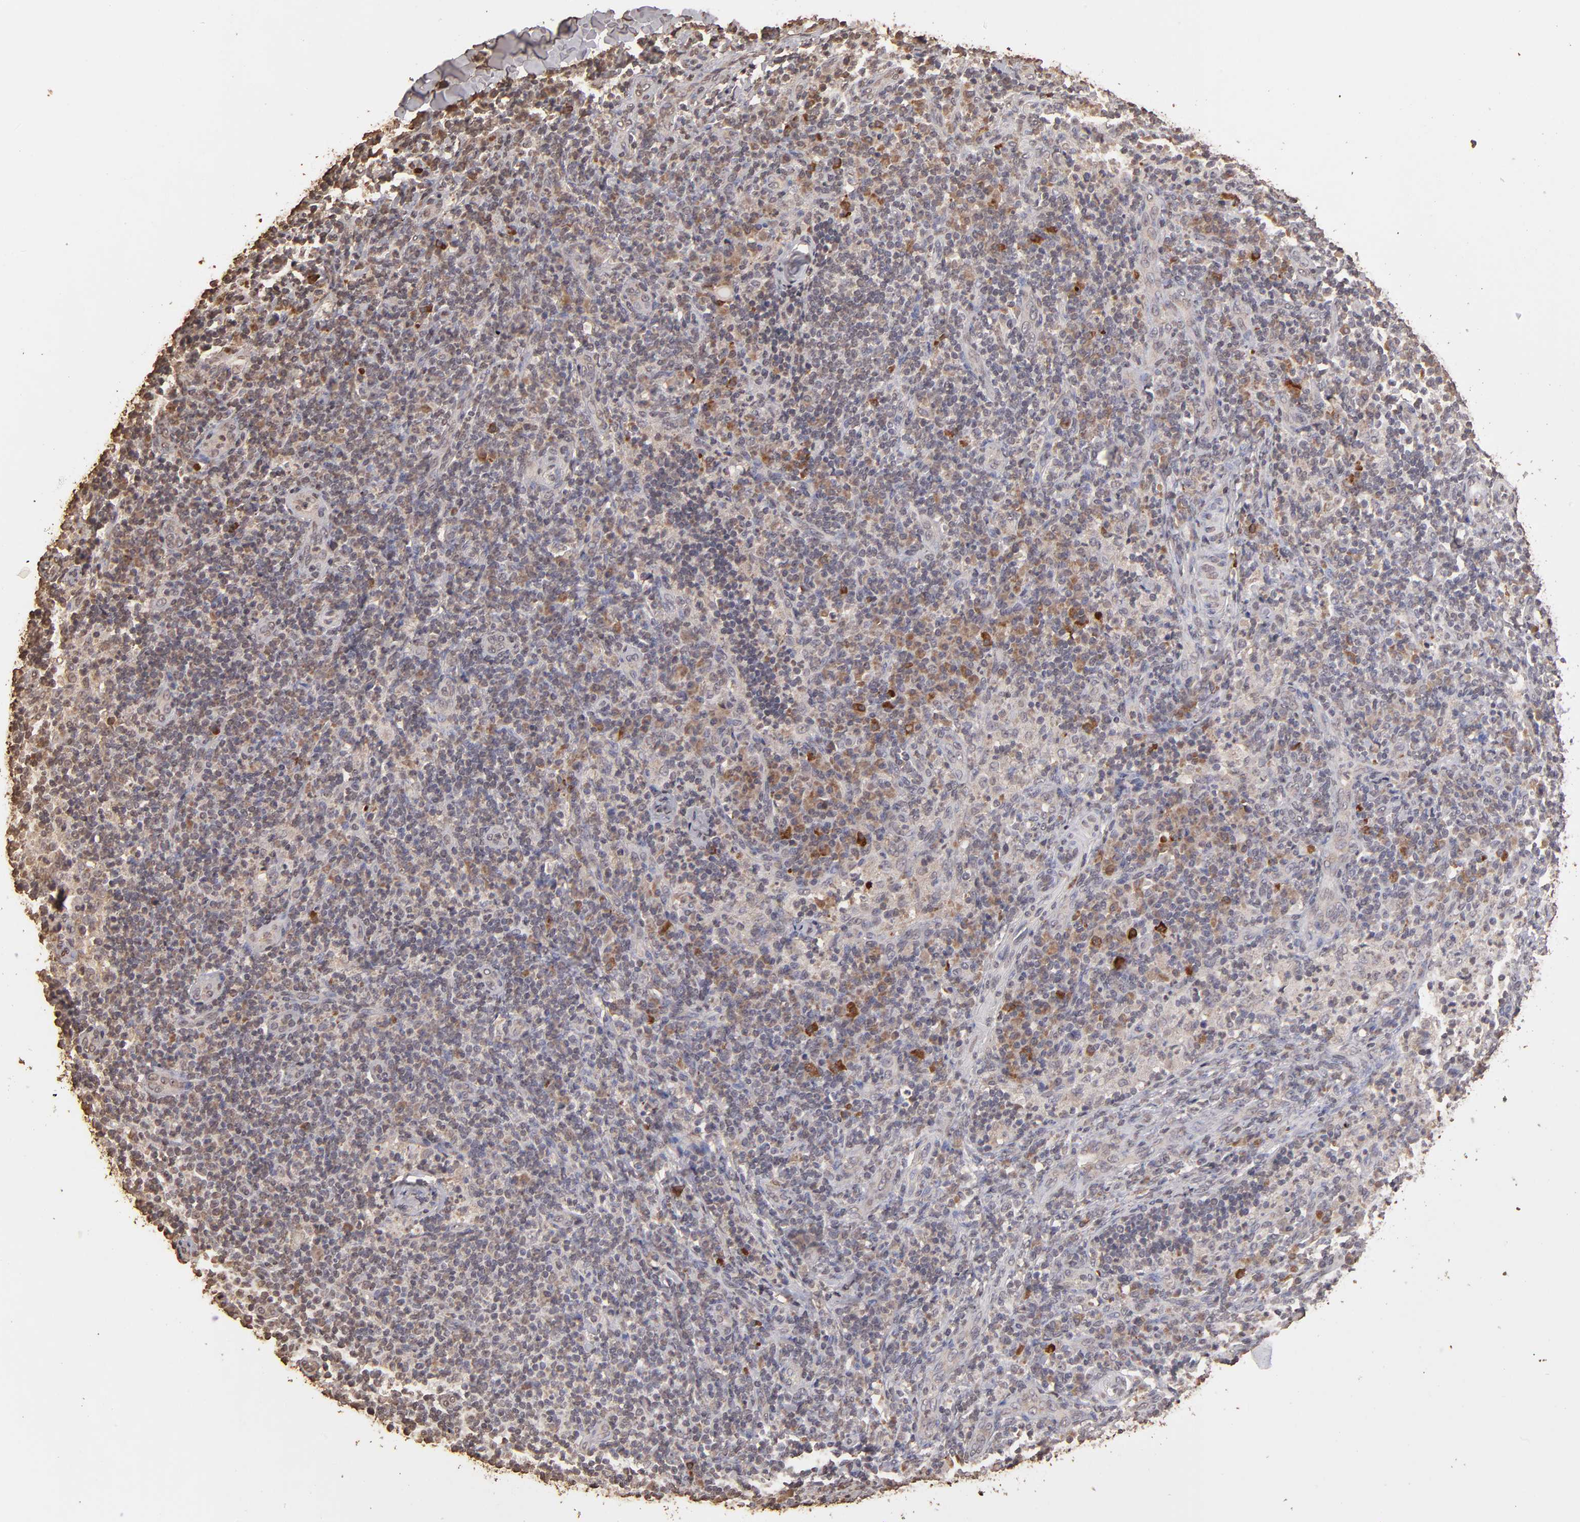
{"staining": {"intensity": "moderate", "quantity": "25%-75%", "location": "cytoplasmic/membranous"}, "tissue": "lymph node", "cell_type": "Germinal center cells", "image_type": "normal", "snomed": [{"axis": "morphology", "description": "Normal tissue, NOS"}, {"axis": "morphology", "description": "Inflammation, NOS"}, {"axis": "topography", "description": "Lymph node"}], "caption": "Protein expression by IHC shows moderate cytoplasmic/membranous positivity in approximately 25%-75% of germinal center cells in benign lymph node.", "gene": "OPHN1", "patient": {"sex": "male", "age": 46}}